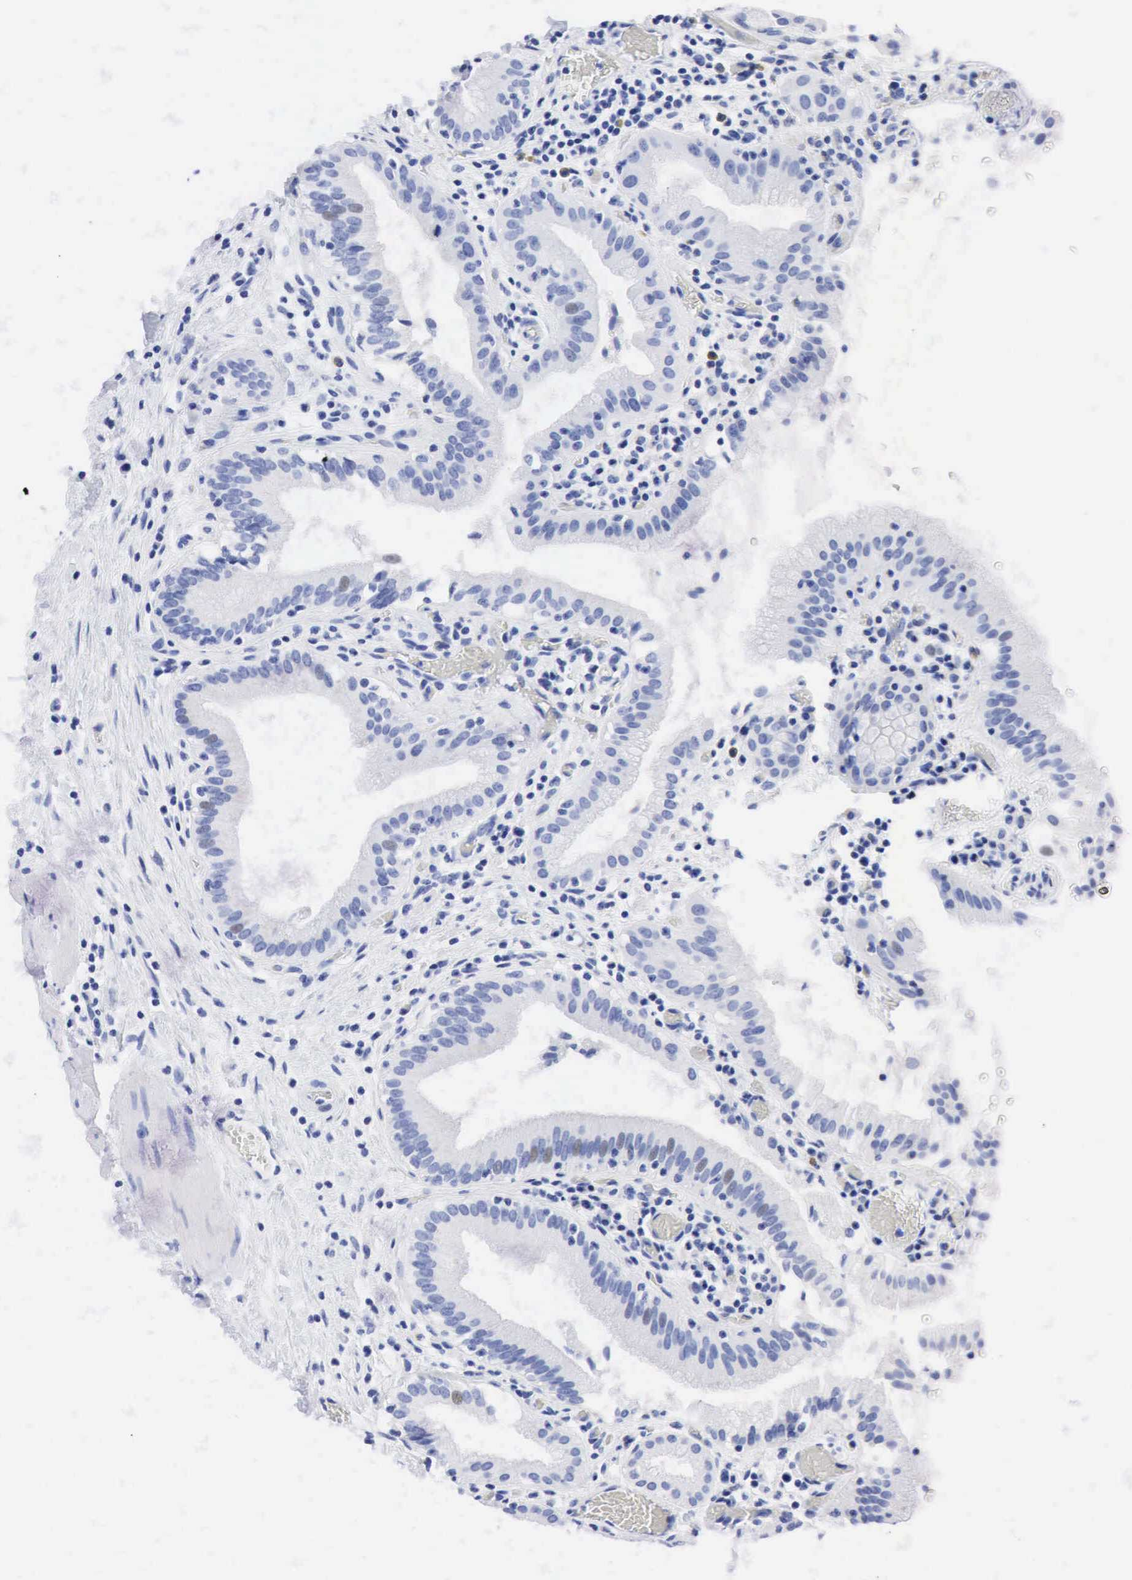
{"staining": {"intensity": "weak", "quantity": "<25%", "location": "nuclear"}, "tissue": "gallbladder", "cell_type": "Glandular cells", "image_type": "normal", "snomed": [{"axis": "morphology", "description": "Normal tissue, NOS"}, {"axis": "topography", "description": "Gallbladder"}], "caption": "DAB (3,3'-diaminobenzidine) immunohistochemical staining of normal human gallbladder reveals no significant expression in glandular cells. The staining was performed using DAB to visualize the protein expression in brown, while the nuclei were stained in blue with hematoxylin (Magnification: 20x).", "gene": "PTH", "patient": {"sex": "male", "age": 73}}